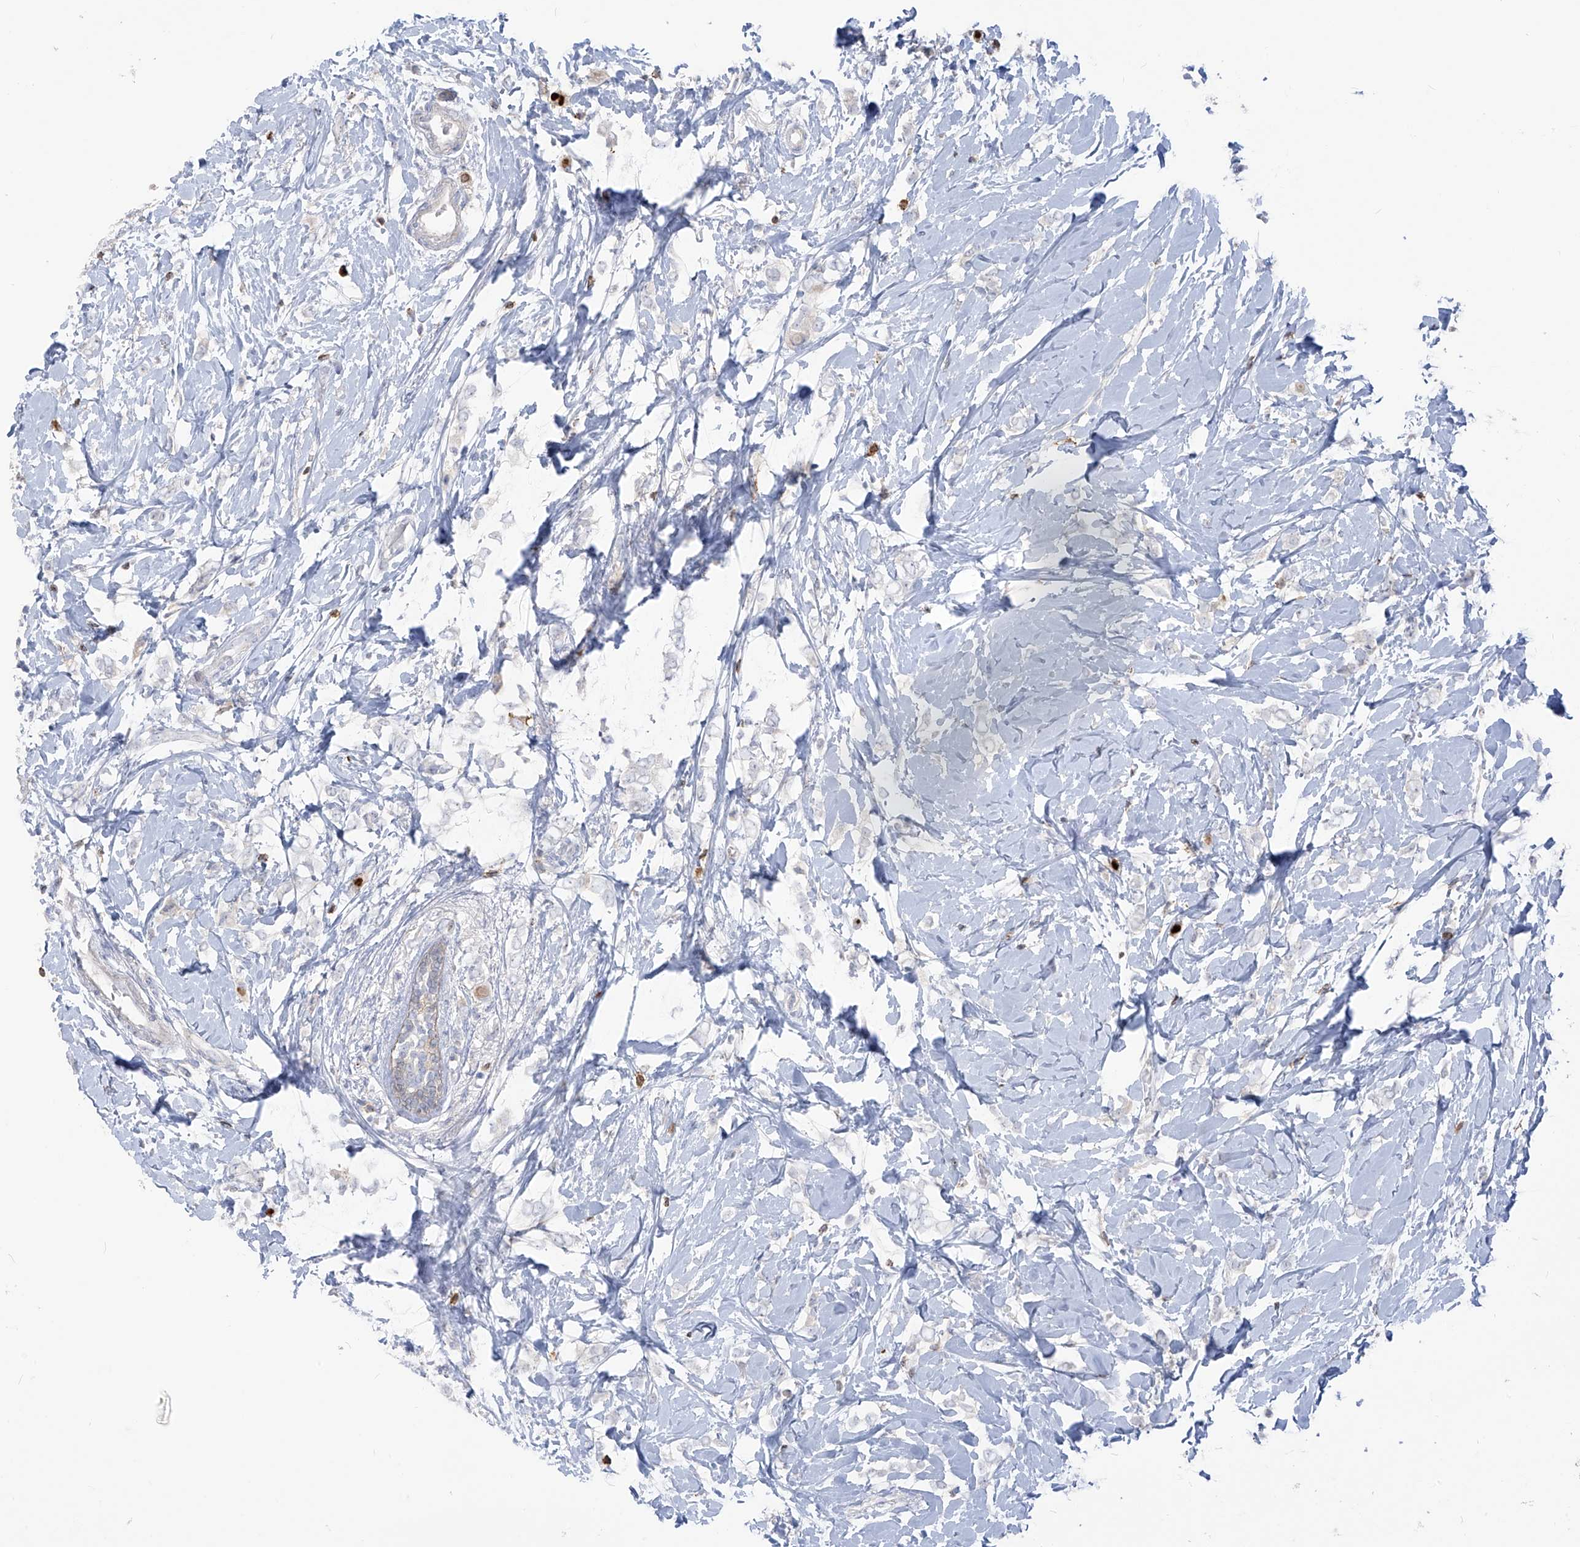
{"staining": {"intensity": "negative", "quantity": "none", "location": "none"}, "tissue": "breast cancer", "cell_type": "Tumor cells", "image_type": "cancer", "snomed": [{"axis": "morphology", "description": "Normal tissue, NOS"}, {"axis": "morphology", "description": "Lobular carcinoma"}, {"axis": "topography", "description": "Breast"}], "caption": "High power microscopy image of an immunohistochemistry histopathology image of lobular carcinoma (breast), revealing no significant expression in tumor cells.", "gene": "NOTO", "patient": {"sex": "female", "age": 47}}